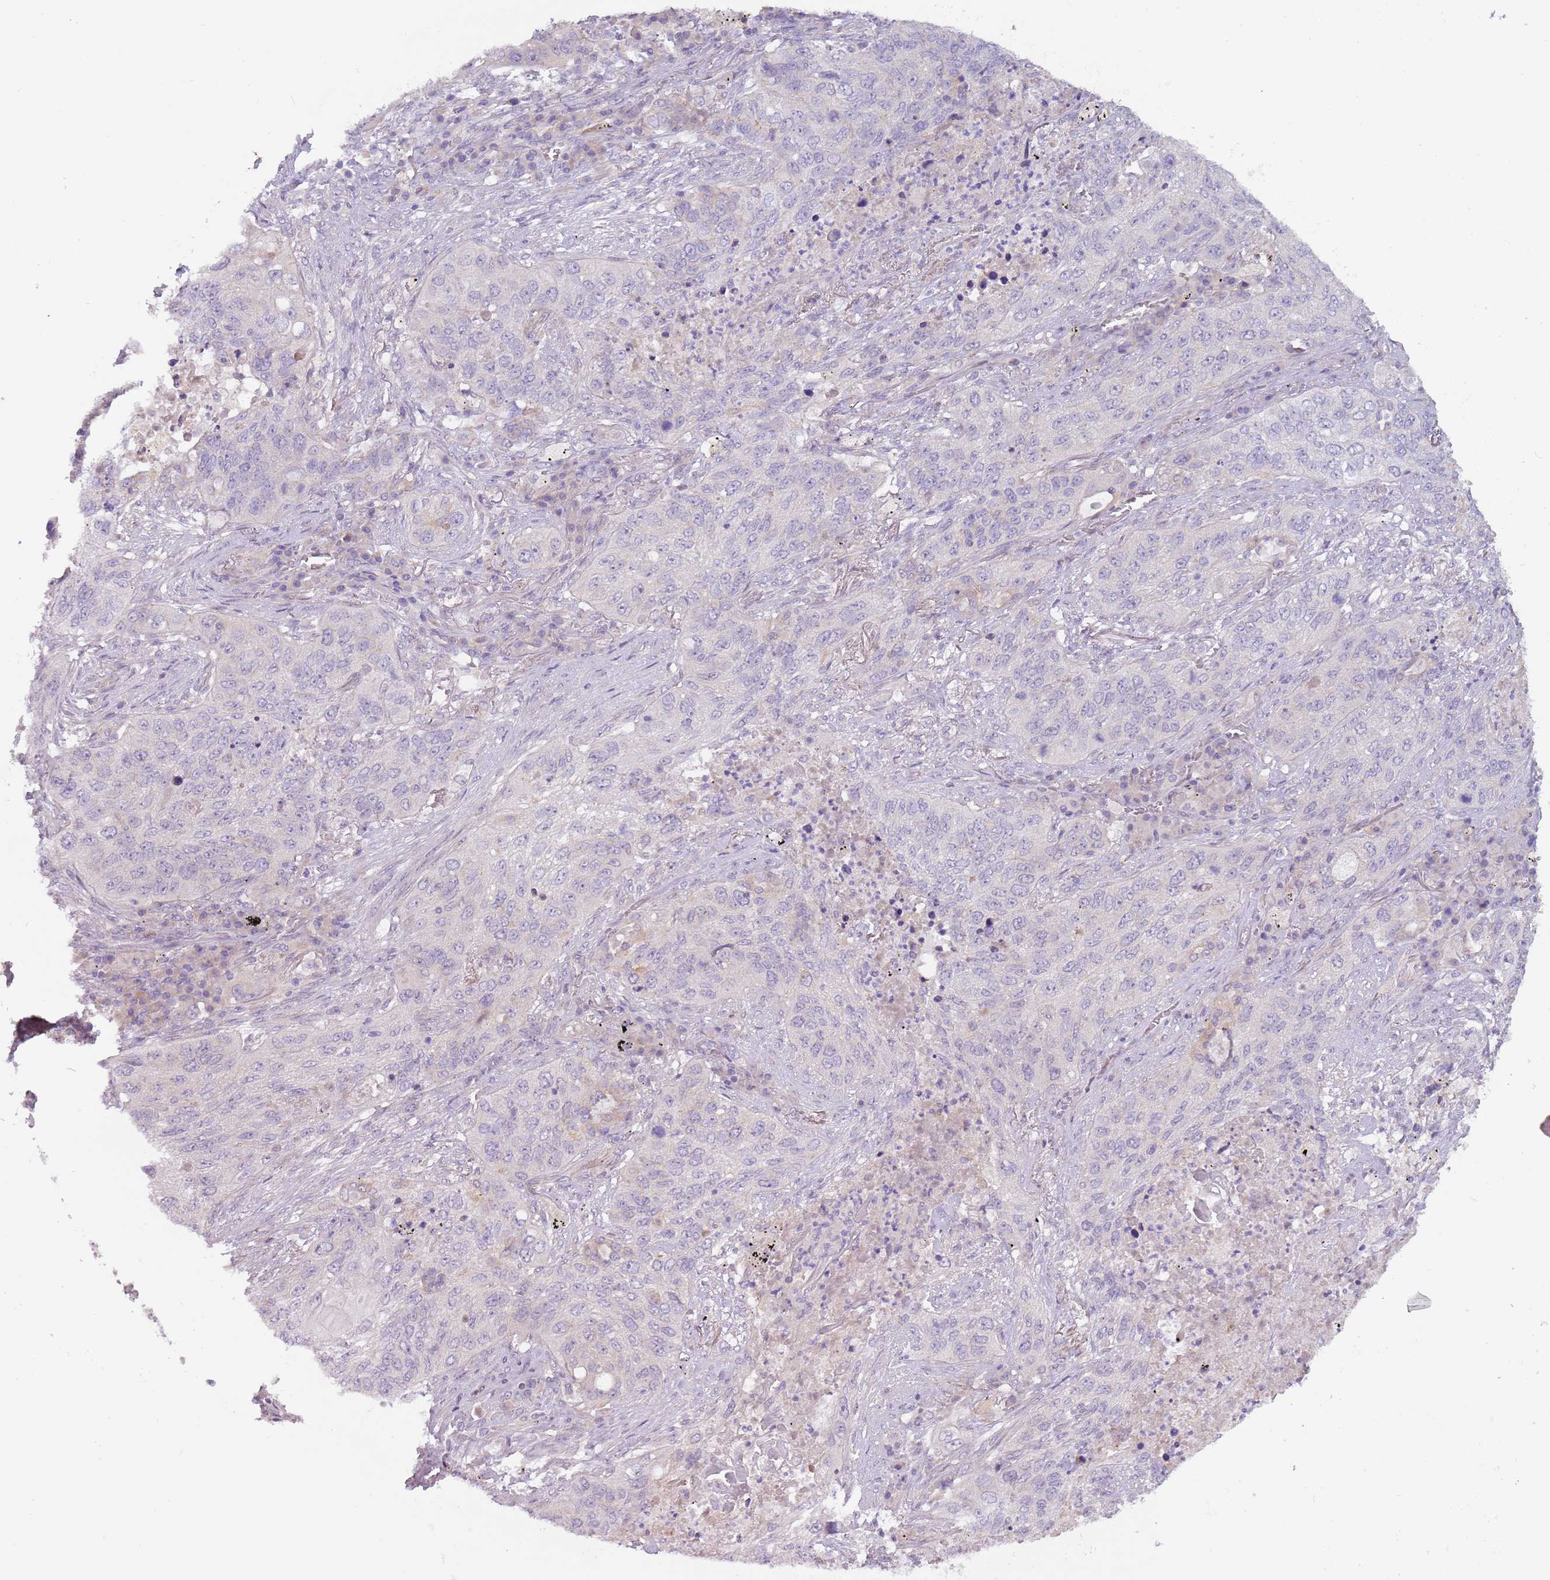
{"staining": {"intensity": "negative", "quantity": "none", "location": "none"}, "tissue": "lung cancer", "cell_type": "Tumor cells", "image_type": "cancer", "snomed": [{"axis": "morphology", "description": "Squamous cell carcinoma, NOS"}, {"axis": "topography", "description": "Lung"}], "caption": "IHC photomicrograph of human lung cancer (squamous cell carcinoma) stained for a protein (brown), which reveals no positivity in tumor cells. (DAB IHC, high magnification).", "gene": "MRO", "patient": {"sex": "female", "age": 63}}